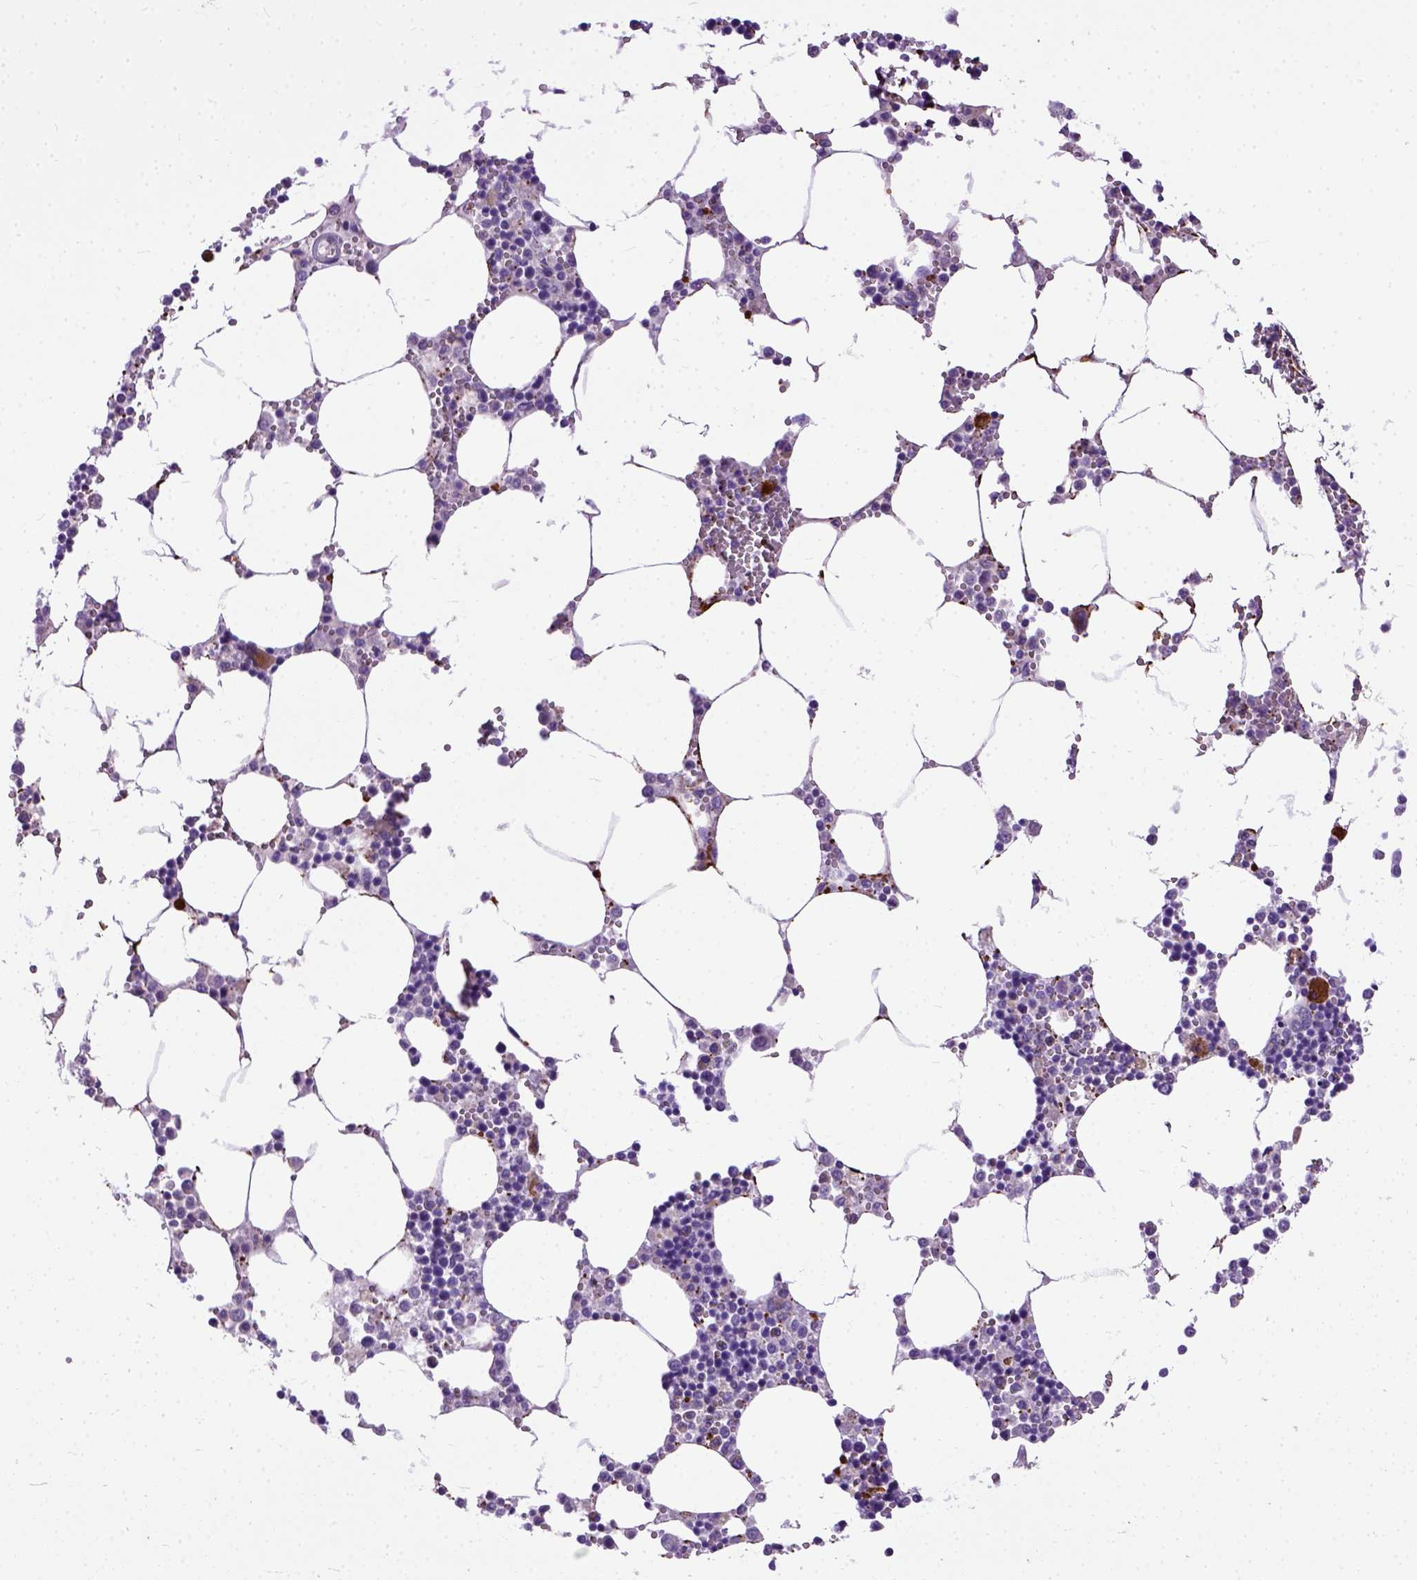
{"staining": {"intensity": "moderate", "quantity": "<25%", "location": "cytoplasmic/membranous"}, "tissue": "bone marrow", "cell_type": "Hematopoietic cells", "image_type": "normal", "snomed": [{"axis": "morphology", "description": "Normal tissue, NOS"}, {"axis": "topography", "description": "Bone marrow"}], "caption": "Protein staining by immunohistochemistry displays moderate cytoplasmic/membranous staining in approximately <25% of hematopoietic cells in normal bone marrow. (DAB (3,3'-diaminobenzidine) = brown stain, brightfield microscopy at high magnification).", "gene": "ADAMTS8", "patient": {"sex": "male", "age": 54}}